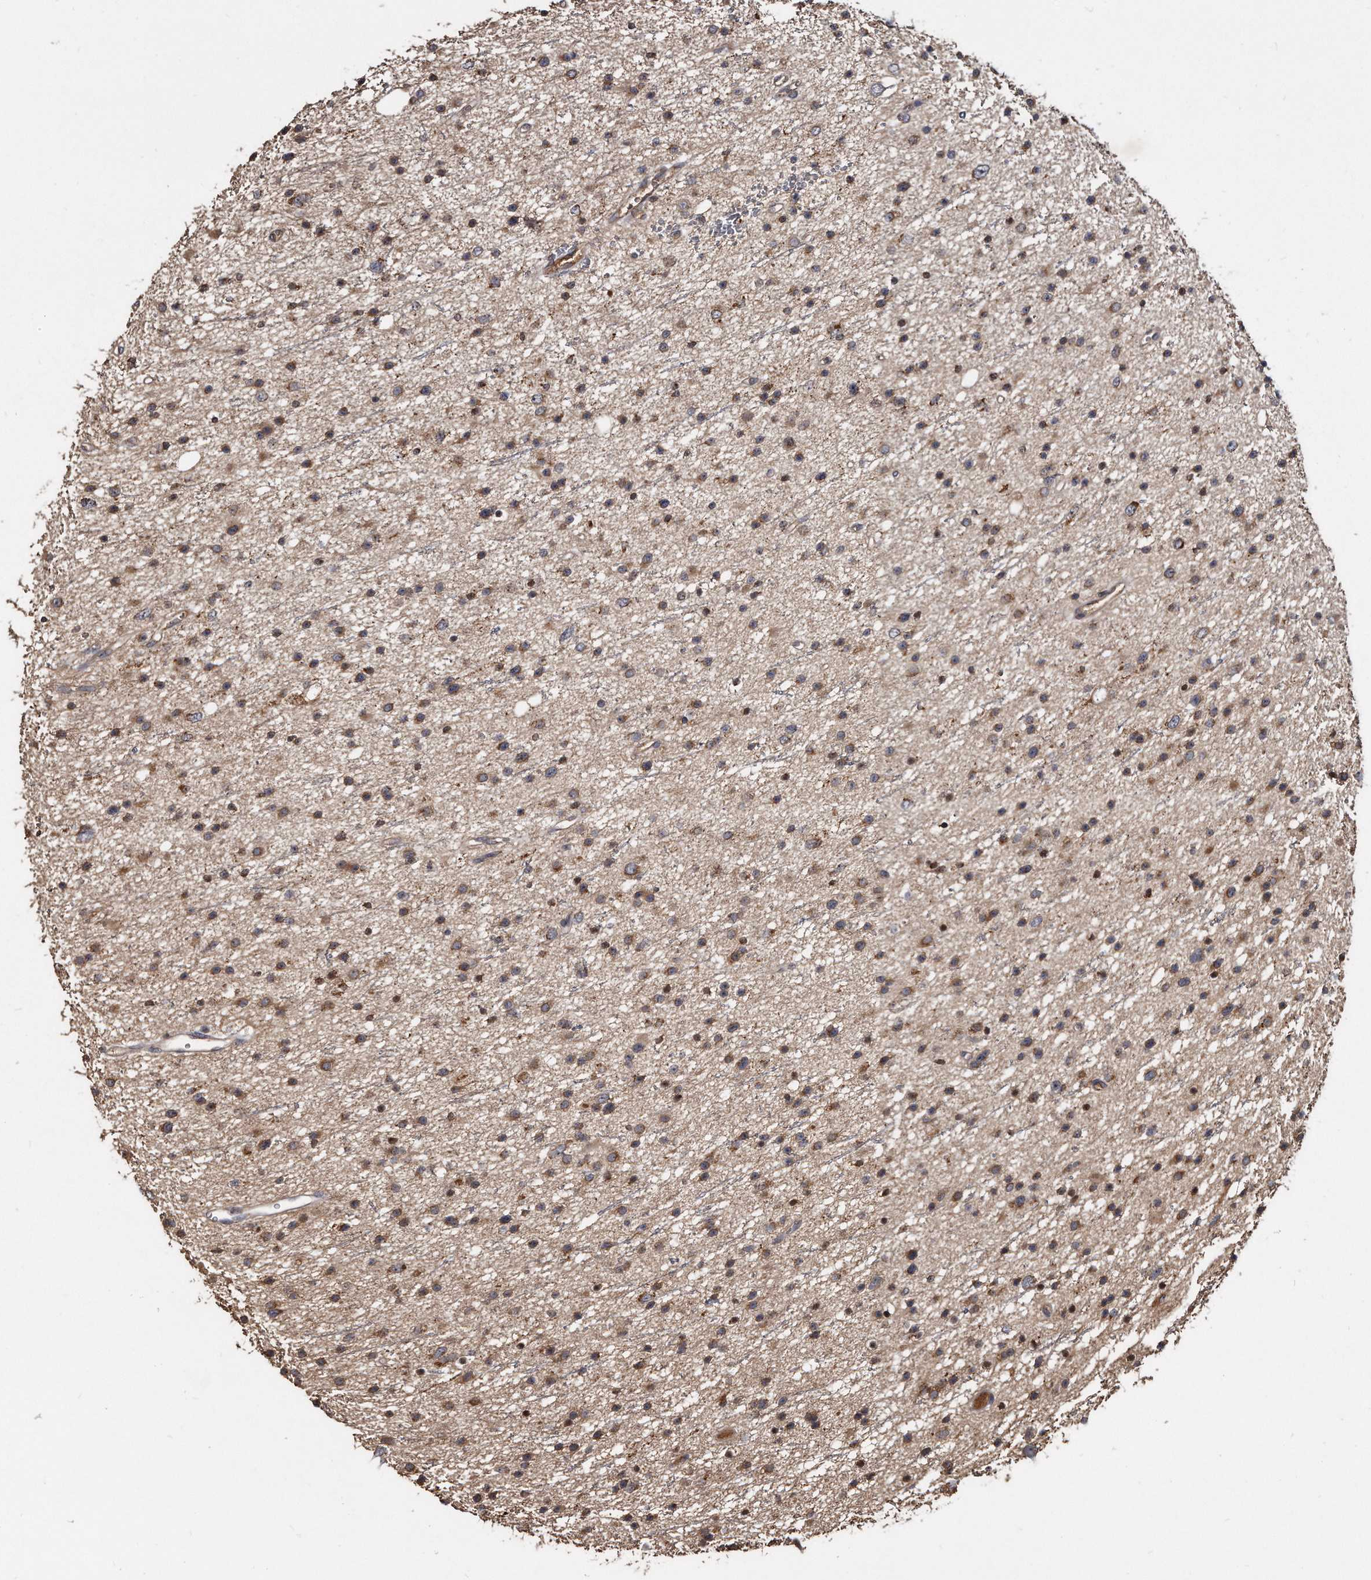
{"staining": {"intensity": "moderate", "quantity": ">75%", "location": "cytoplasmic/membranous"}, "tissue": "glioma", "cell_type": "Tumor cells", "image_type": "cancer", "snomed": [{"axis": "morphology", "description": "Glioma, malignant, Low grade"}, {"axis": "topography", "description": "Cerebral cortex"}], "caption": "Human malignant glioma (low-grade) stained with a protein marker reveals moderate staining in tumor cells.", "gene": "FAM136A", "patient": {"sex": "female", "age": 39}}